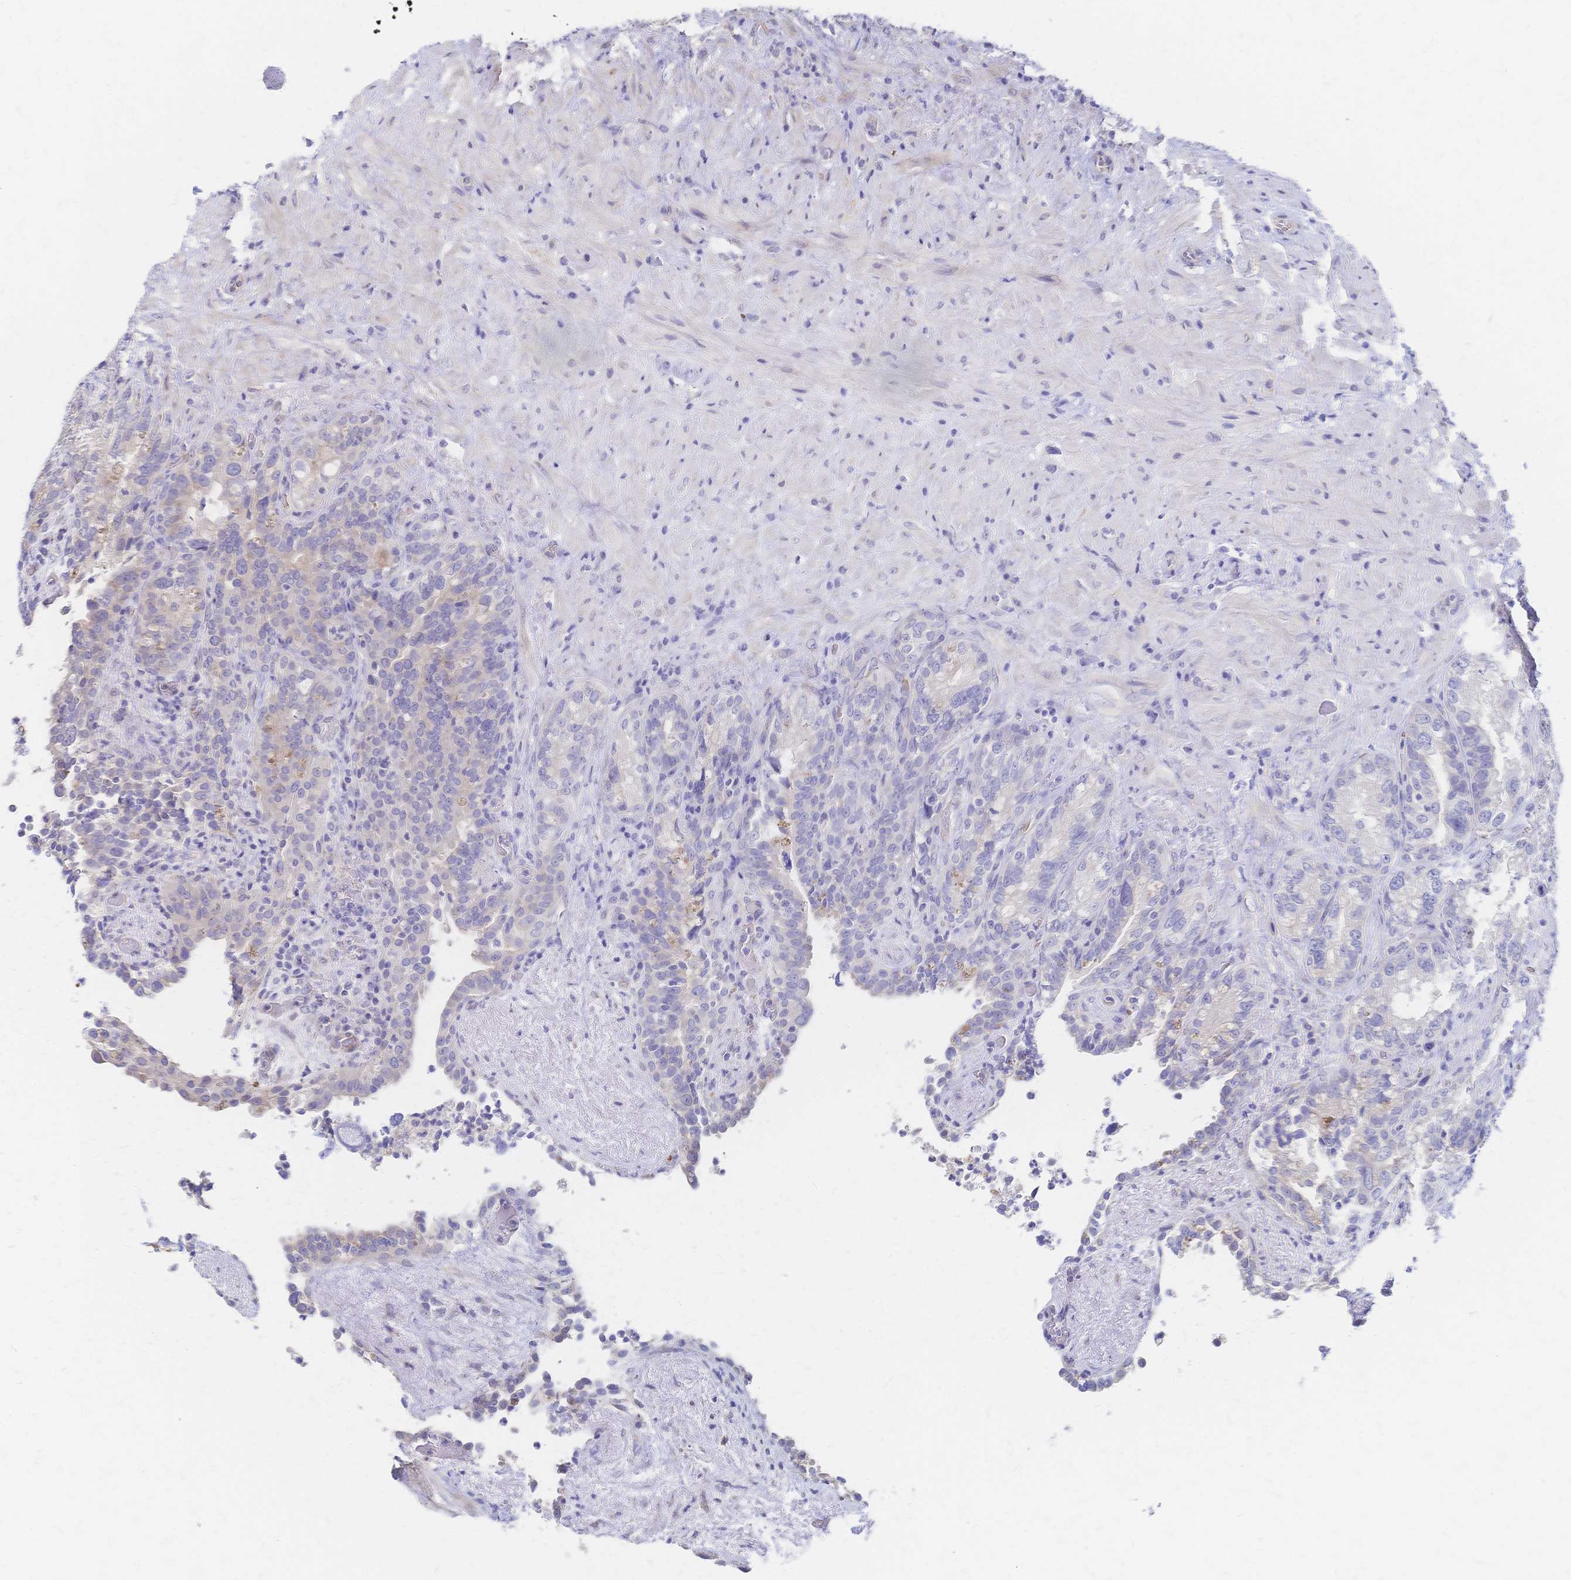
{"staining": {"intensity": "negative", "quantity": "none", "location": "none"}, "tissue": "seminal vesicle", "cell_type": "Glandular cells", "image_type": "normal", "snomed": [{"axis": "morphology", "description": "Normal tissue, NOS"}, {"axis": "topography", "description": "Seminal veicle"}], "caption": "IHC micrograph of unremarkable human seminal vesicle stained for a protein (brown), which demonstrates no positivity in glandular cells.", "gene": "SLC5A1", "patient": {"sex": "male", "age": 68}}